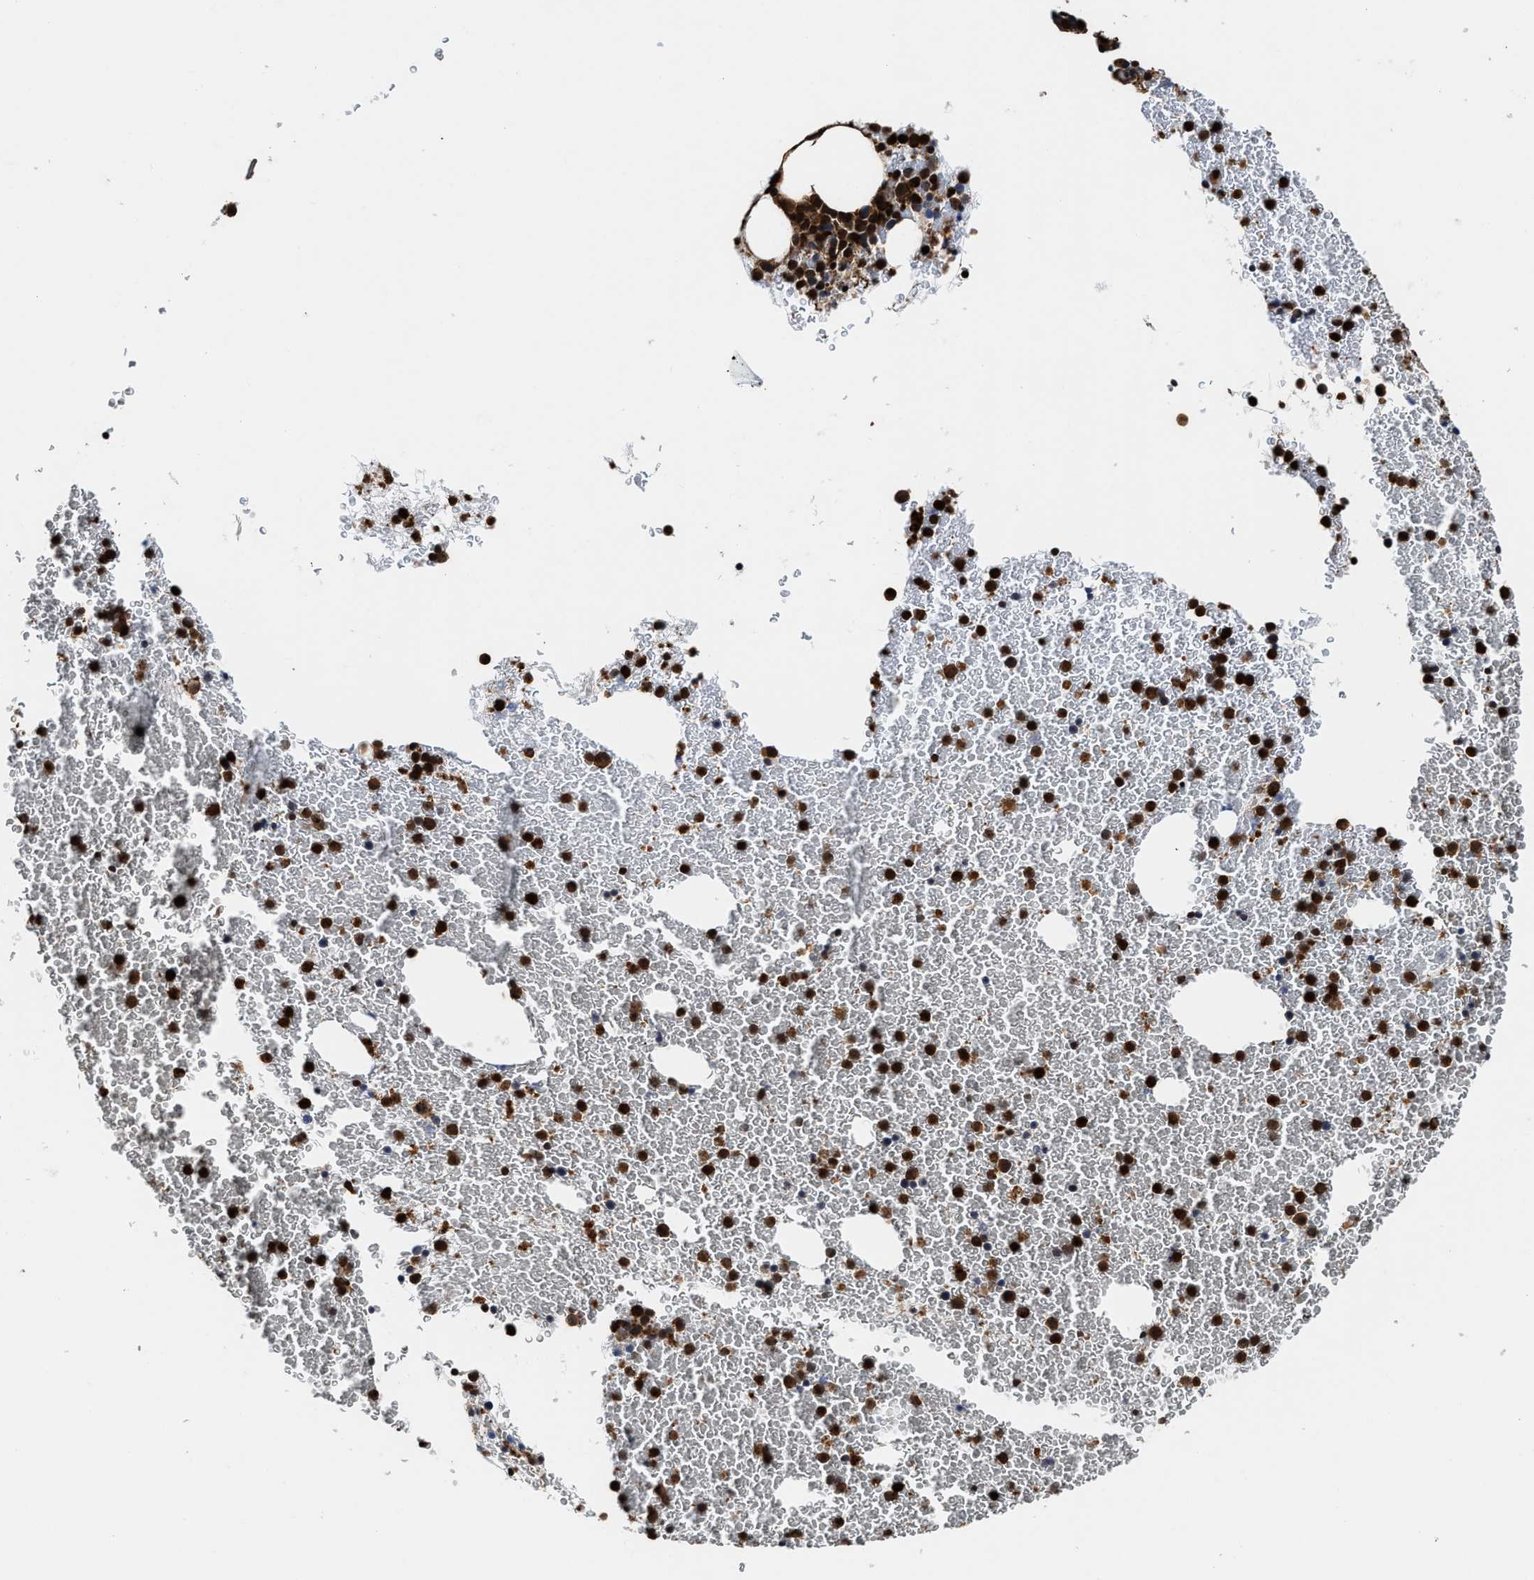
{"staining": {"intensity": "strong", "quantity": ">75%", "location": "nuclear"}, "tissue": "bone marrow", "cell_type": "Hematopoietic cells", "image_type": "normal", "snomed": [{"axis": "morphology", "description": "Normal tissue, NOS"}, {"axis": "morphology", "description": "Inflammation, NOS"}, {"axis": "topography", "description": "Bone marrow"}], "caption": "Protein staining displays strong nuclear staining in about >75% of hematopoietic cells in benign bone marrow. (DAB IHC with brightfield microscopy, high magnification).", "gene": "SEPTIN2", "patient": {"sex": "male", "age": 47}}